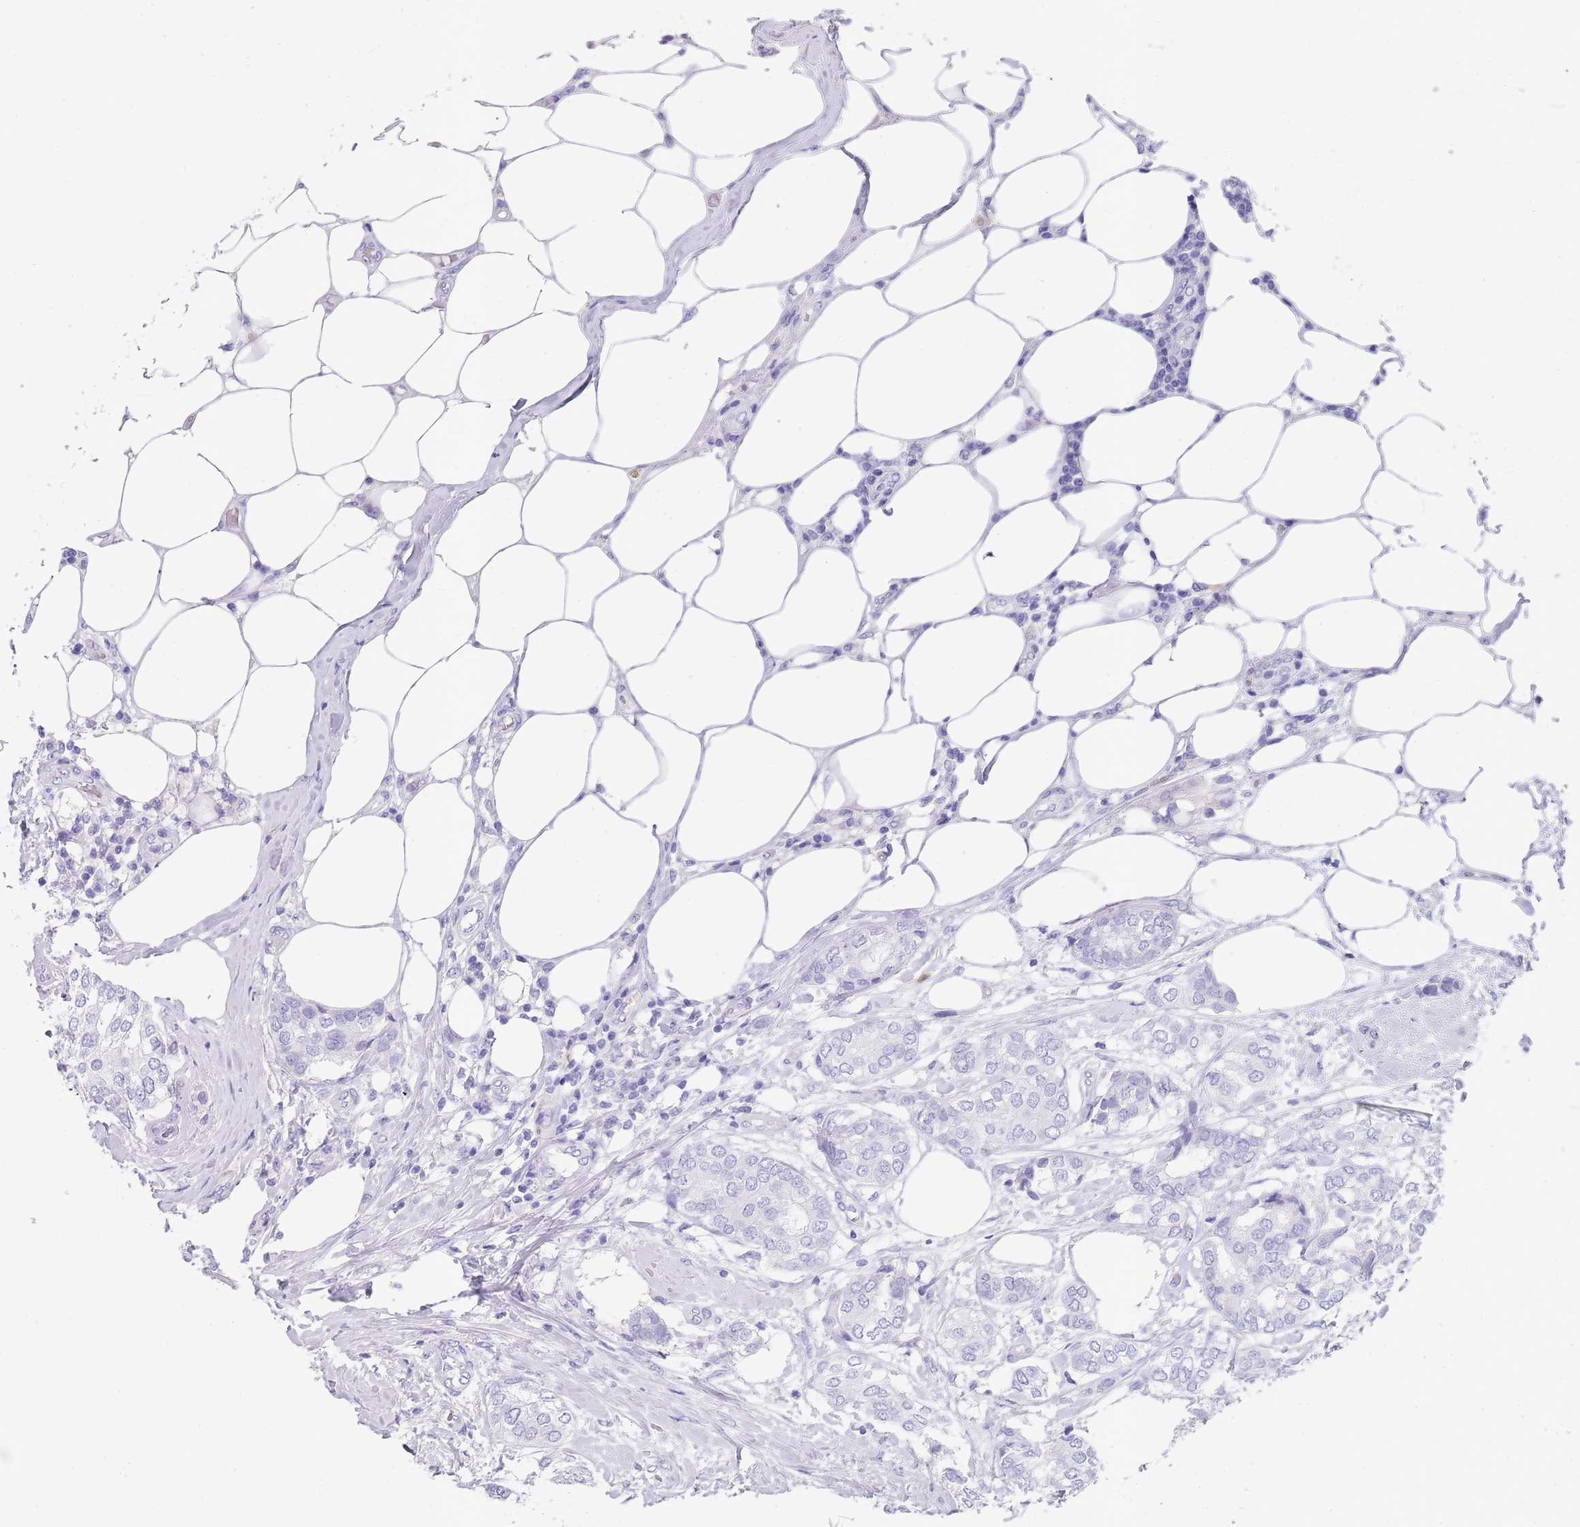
{"staining": {"intensity": "negative", "quantity": "none", "location": "none"}, "tissue": "breast cancer", "cell_type": "Tumor cells", "image_type": "cancer", "snomed": [{"axis": "morphology", "description": "Duct carcinoma"}, {"axis": "topography", "description": "Breast"}], "caption": "An IHC photomicrograph of breast invasive ductal carcinoma is shown. There is no staining in tumor cells of breast invasive ductal carcinoma.", "gene": "CPXM2", "patient": {"sex": "female", "age": 73}}